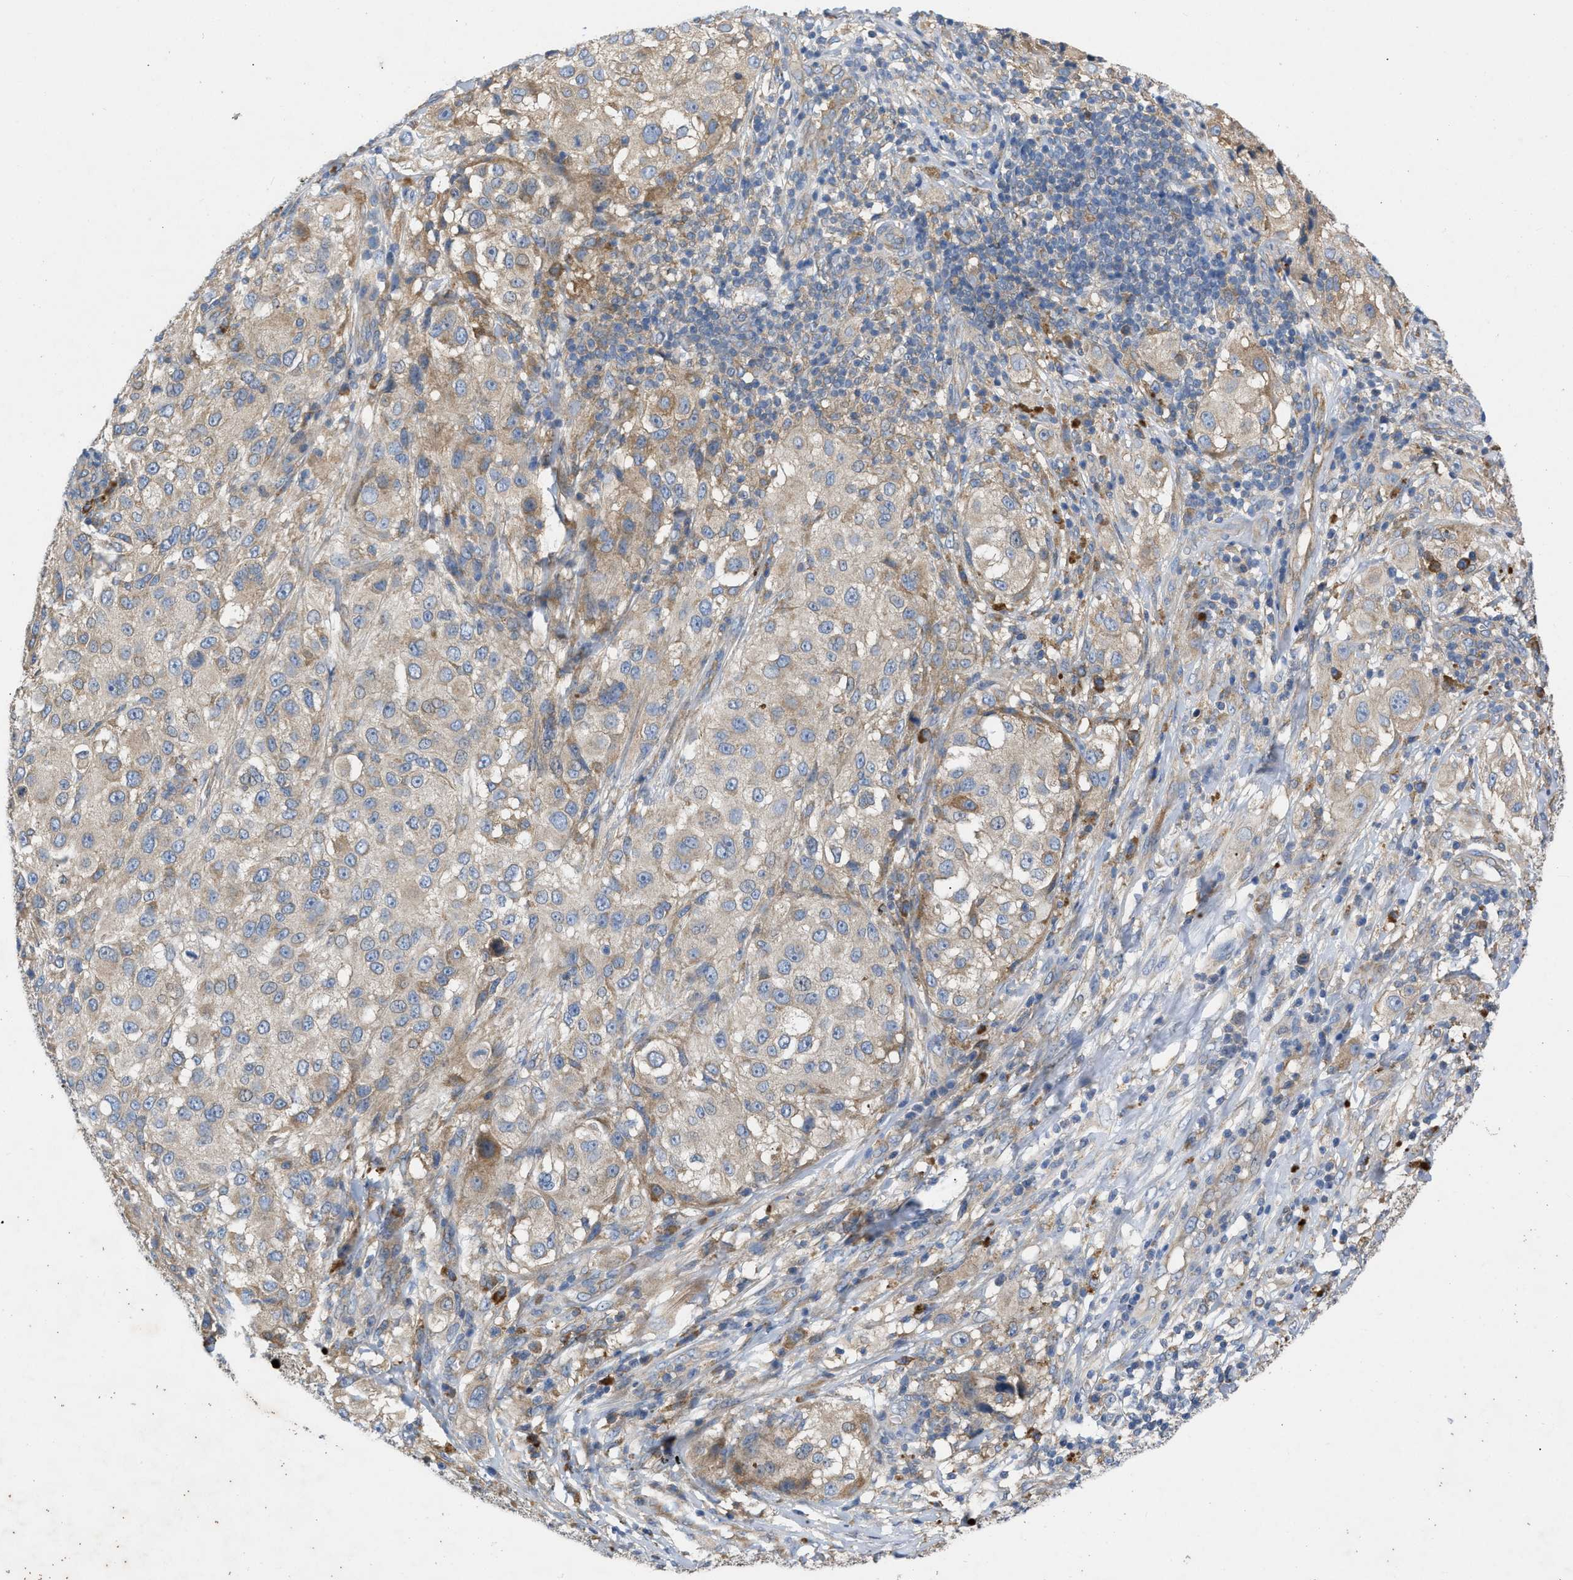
{"staining": {"intensity": "weak", "quantity": ">75%", "location": "cytoplasmic/membranous"}, "tissue": "melanoma", "cell_type": "Tumor cells", "image_type": "cancer", "snomed": [{"axis": "morphology", "description": "Necrosis, NOS"}, {"axis": "morphology", "description": "Malignant melanoma, NOS"}, {"axis": "topography", "description": "Skin"}], "caption": "Approximately >75% of tumor cells in human melanoma exhibit weak cytoplasmic/membranous protein positivity as visualized by brown immunohistochemical staining.", "gene": "TMEM131", "patient": {"sex": "female", "age": 87}}